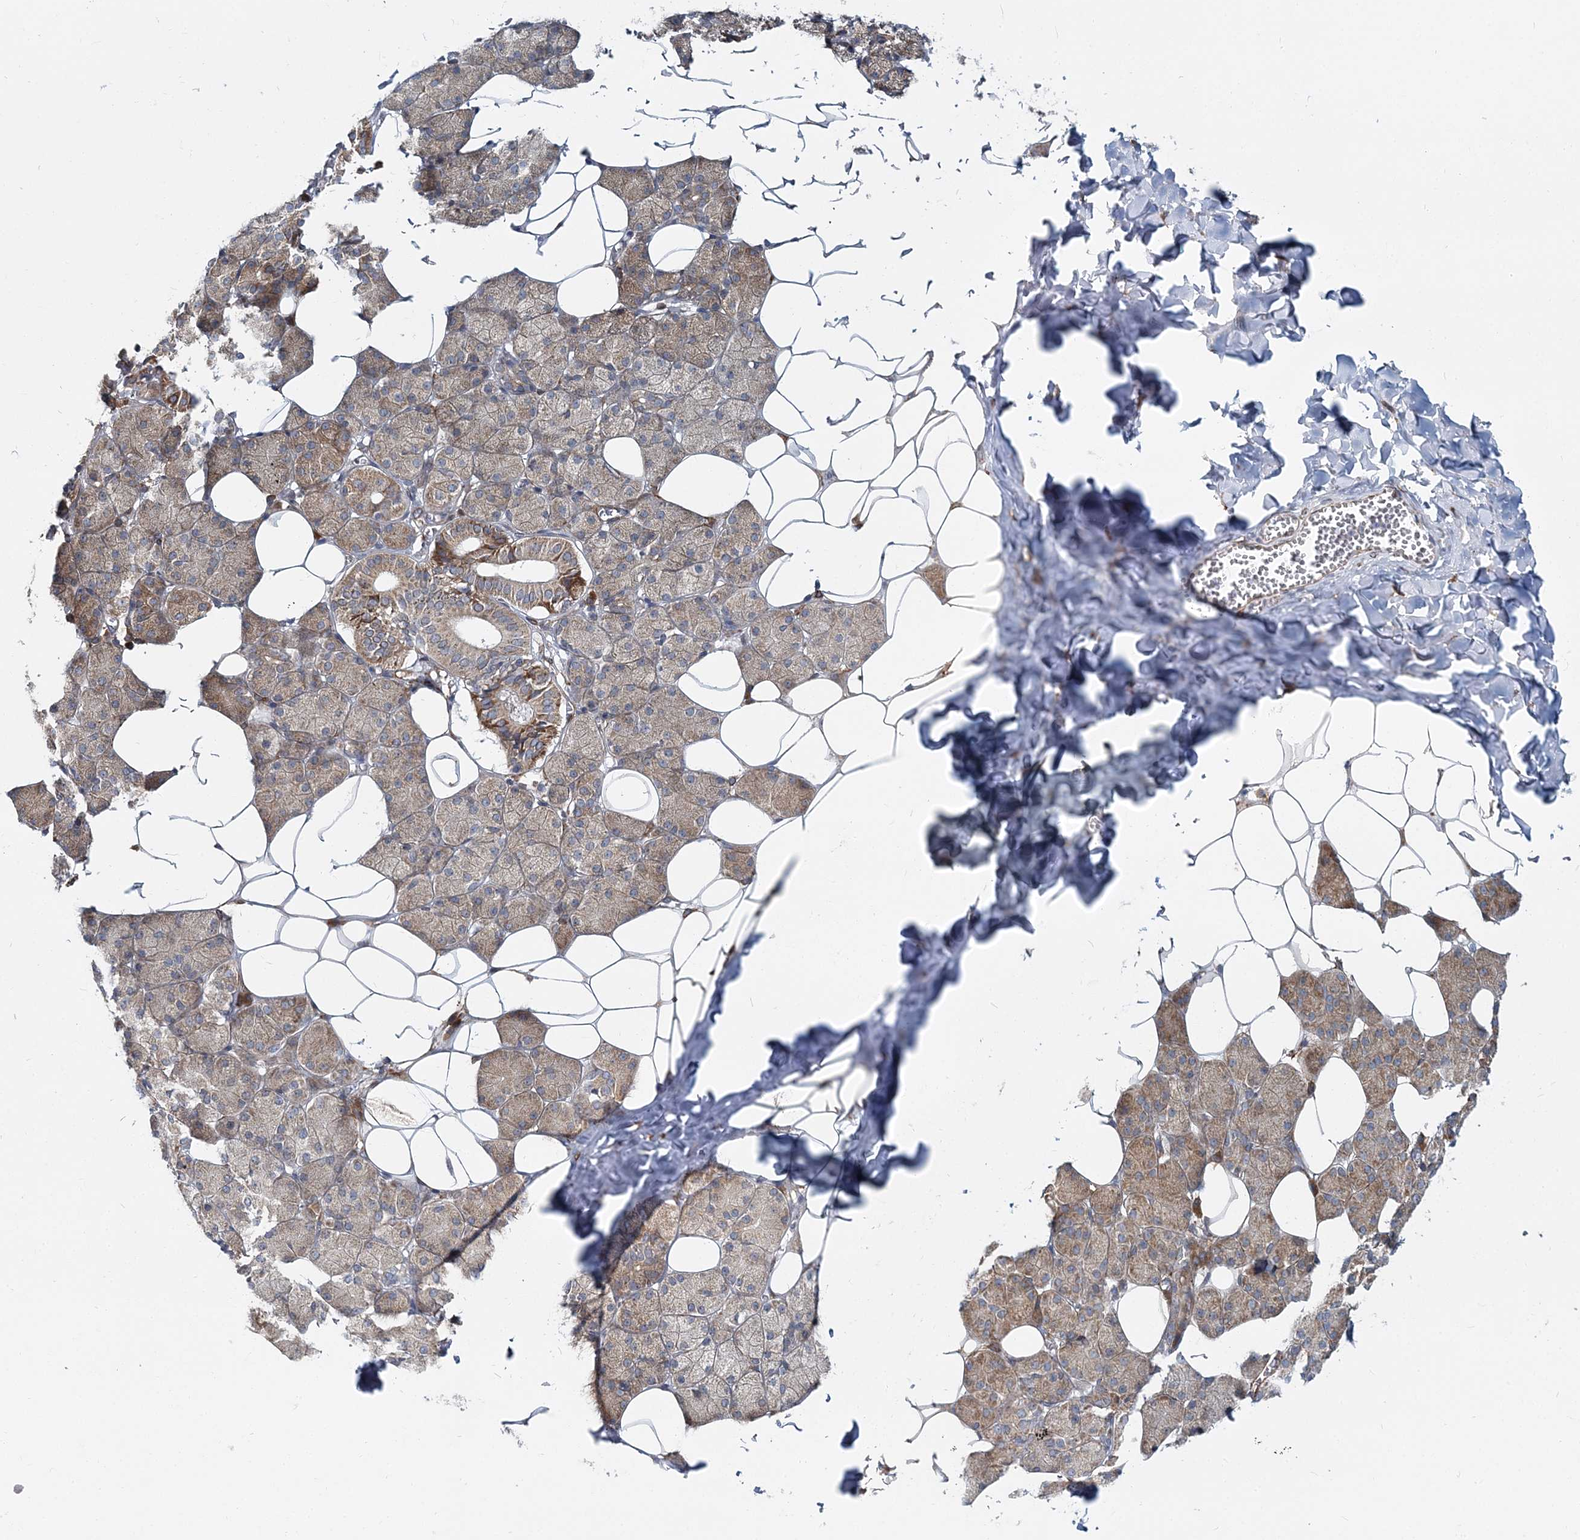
{"staining": {"intensity": "moderate", "quantity": "25%-75%", "location": "cytoplasmic/membranous"}, "tissue": "salivary gland", "cell_type": "Glandular cells", "image_type": "normal", "snomed": [{"axis": "morphology", "description": "Normal tissue, NOS"}, {"axis": "topography", "description": "Salivary gland"}], "caption": "This image exhibits immunohistochemistry (IHC) staining of benign human salivary gland, with medium moderate cytoplasmic/membranous expression in about 25%-75% of glandular cells.", "gene": "NBAS", "patient": {"sex": "female", "age": 33}}